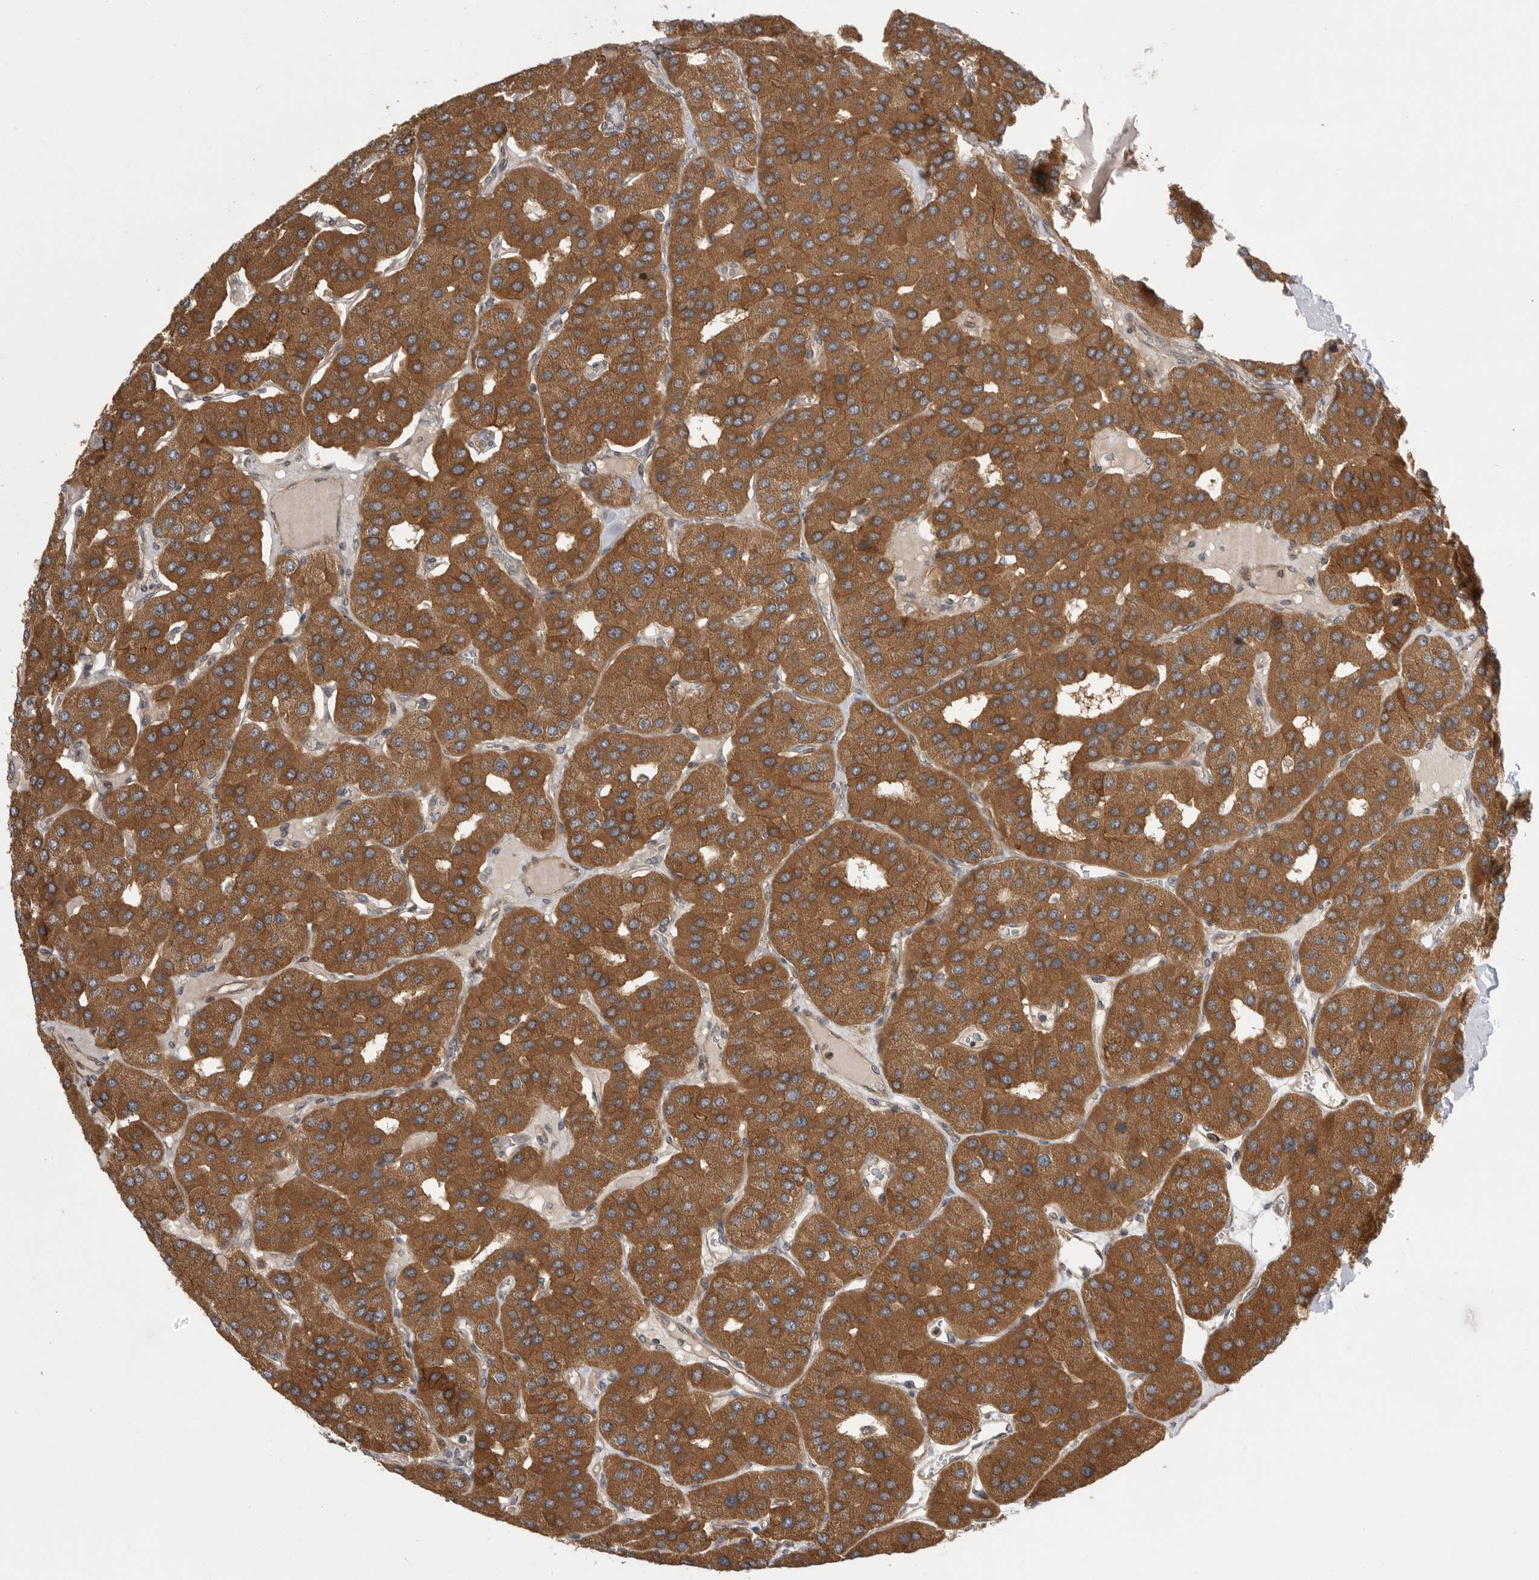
{"staining": {"intensity": "moderate", "quantity": ">75%", "location": "cytoplasmic/membranous"}, "tissue": "parathyroid gland", "cell_type": "Glandular cells", "image_type": "normal", "snomed": [{"axis": "morphology", "description": "Normal tissue, NOS"}, {"axis": "morphology", "description": "Adenoma, NOS"}, {"axis": "topography", "description": "Parathyroid gland"}], "caption": "A photomicrograph of parathyroid gland stained for a protein demonstrates moderate cytoplasmic/membranous brown staining in glandular cells. The staining was performed using DAB (3,3'-diaminobenzidine), with brown indicating positive protein expression. Nuclei are stained blue with hematoxylin.", "gene": "OXR1", "patient": {"sex": "female", "age": 86}}